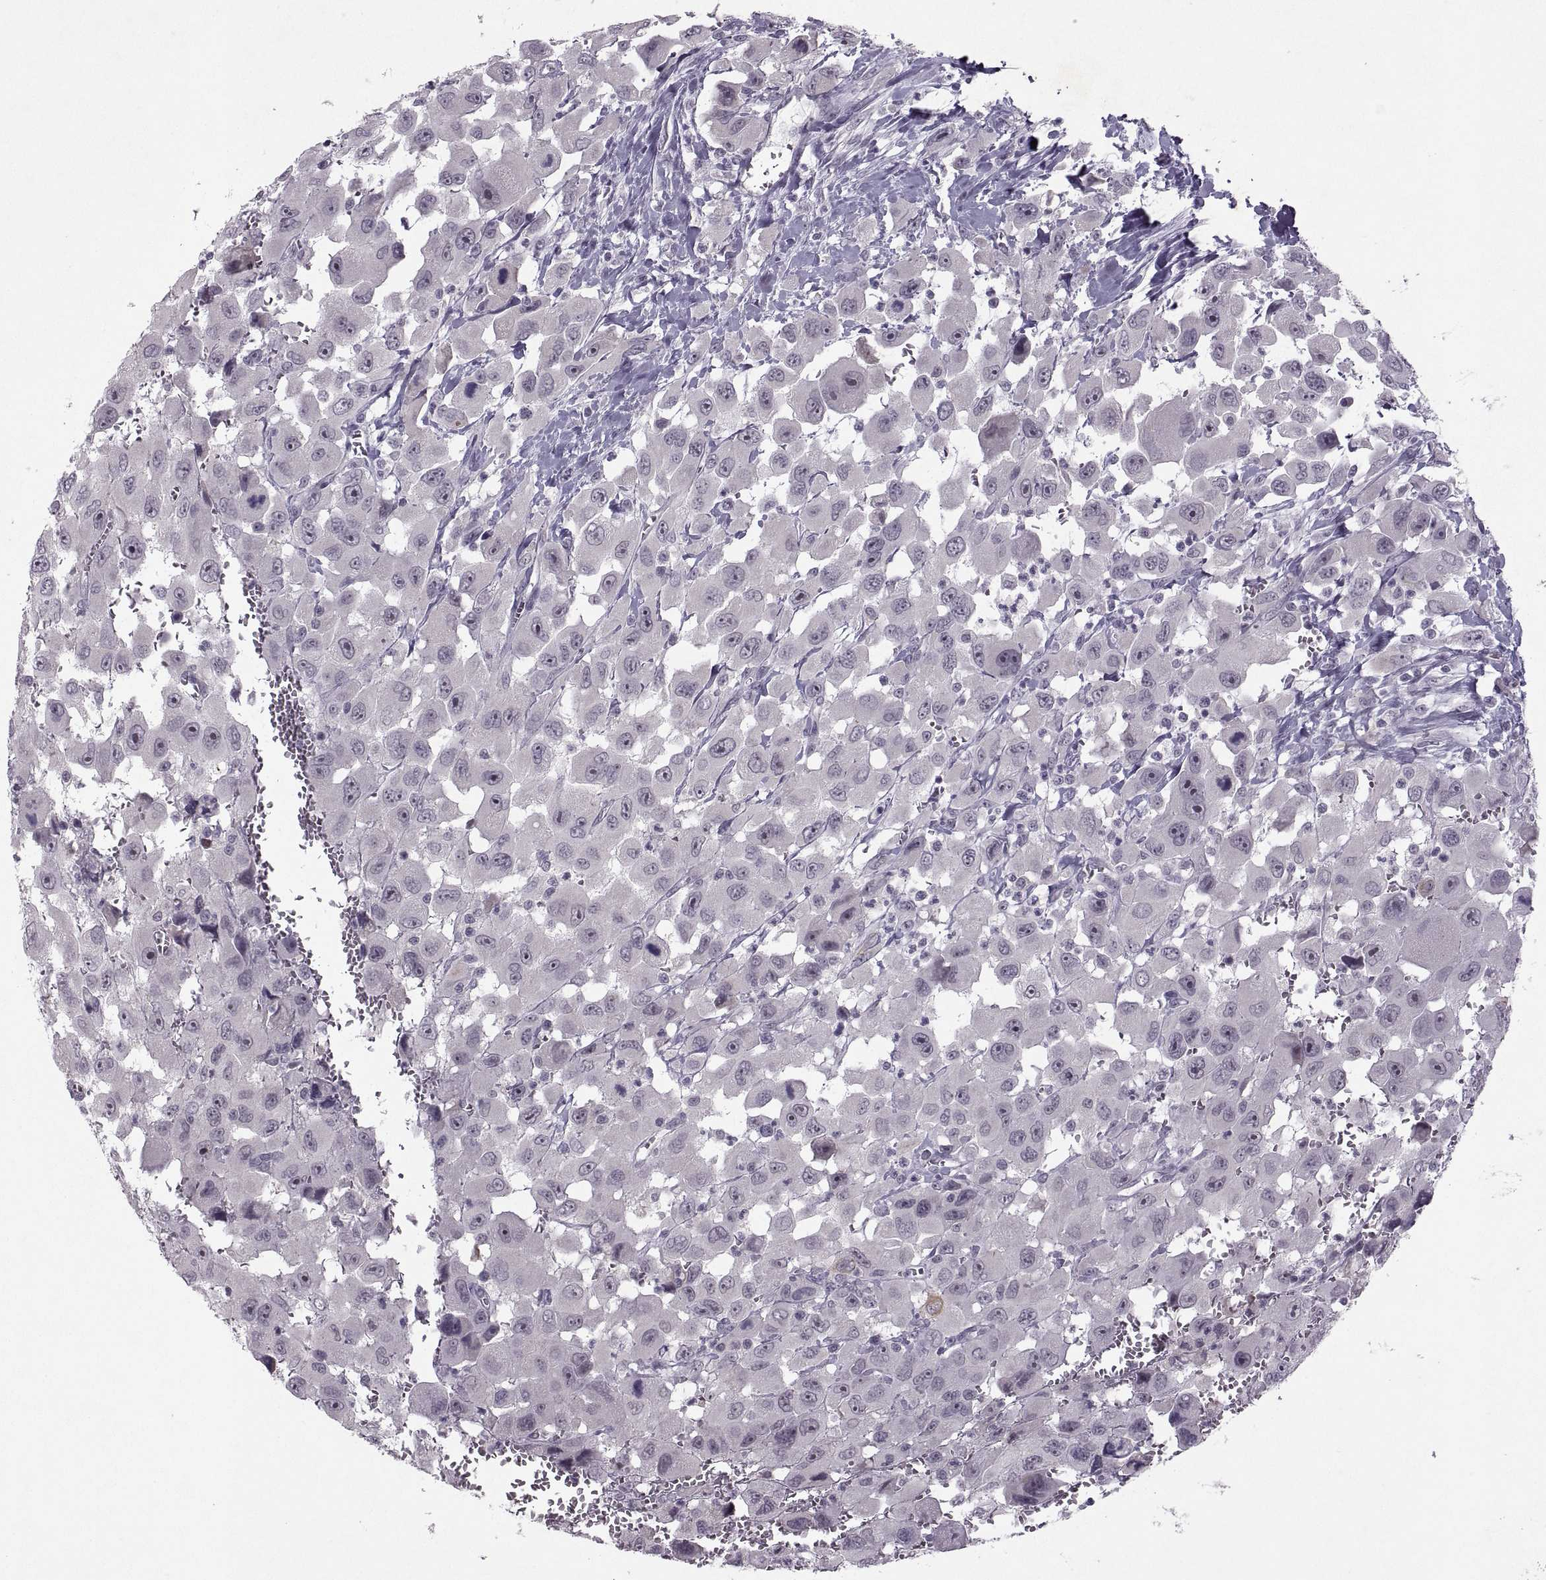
{"staining": {"intensity": "negative", "quantity": "none", "location": "none"}, "tissue": "head and neck cancer", "cell_type": "Tumor cells", "image_type": "cancer", "snomed": [{"axis": "morphology", "description": "Squamous cell carcinoma, NOS"}, {"axis": "morphology", "description": "Squamous cell carcinoma, metastatic, NOS"}, {"axis": "topography", "description": "Oral tissue"}, {"axis": "topography", "description": "Head-Neck"}], "caption": "The micrograph shows no staining of tumor cells in squamous cell carcinoma (head and neck).", "gene": "MGAT4D", "patient": {"sex": "female", "age": 85}}